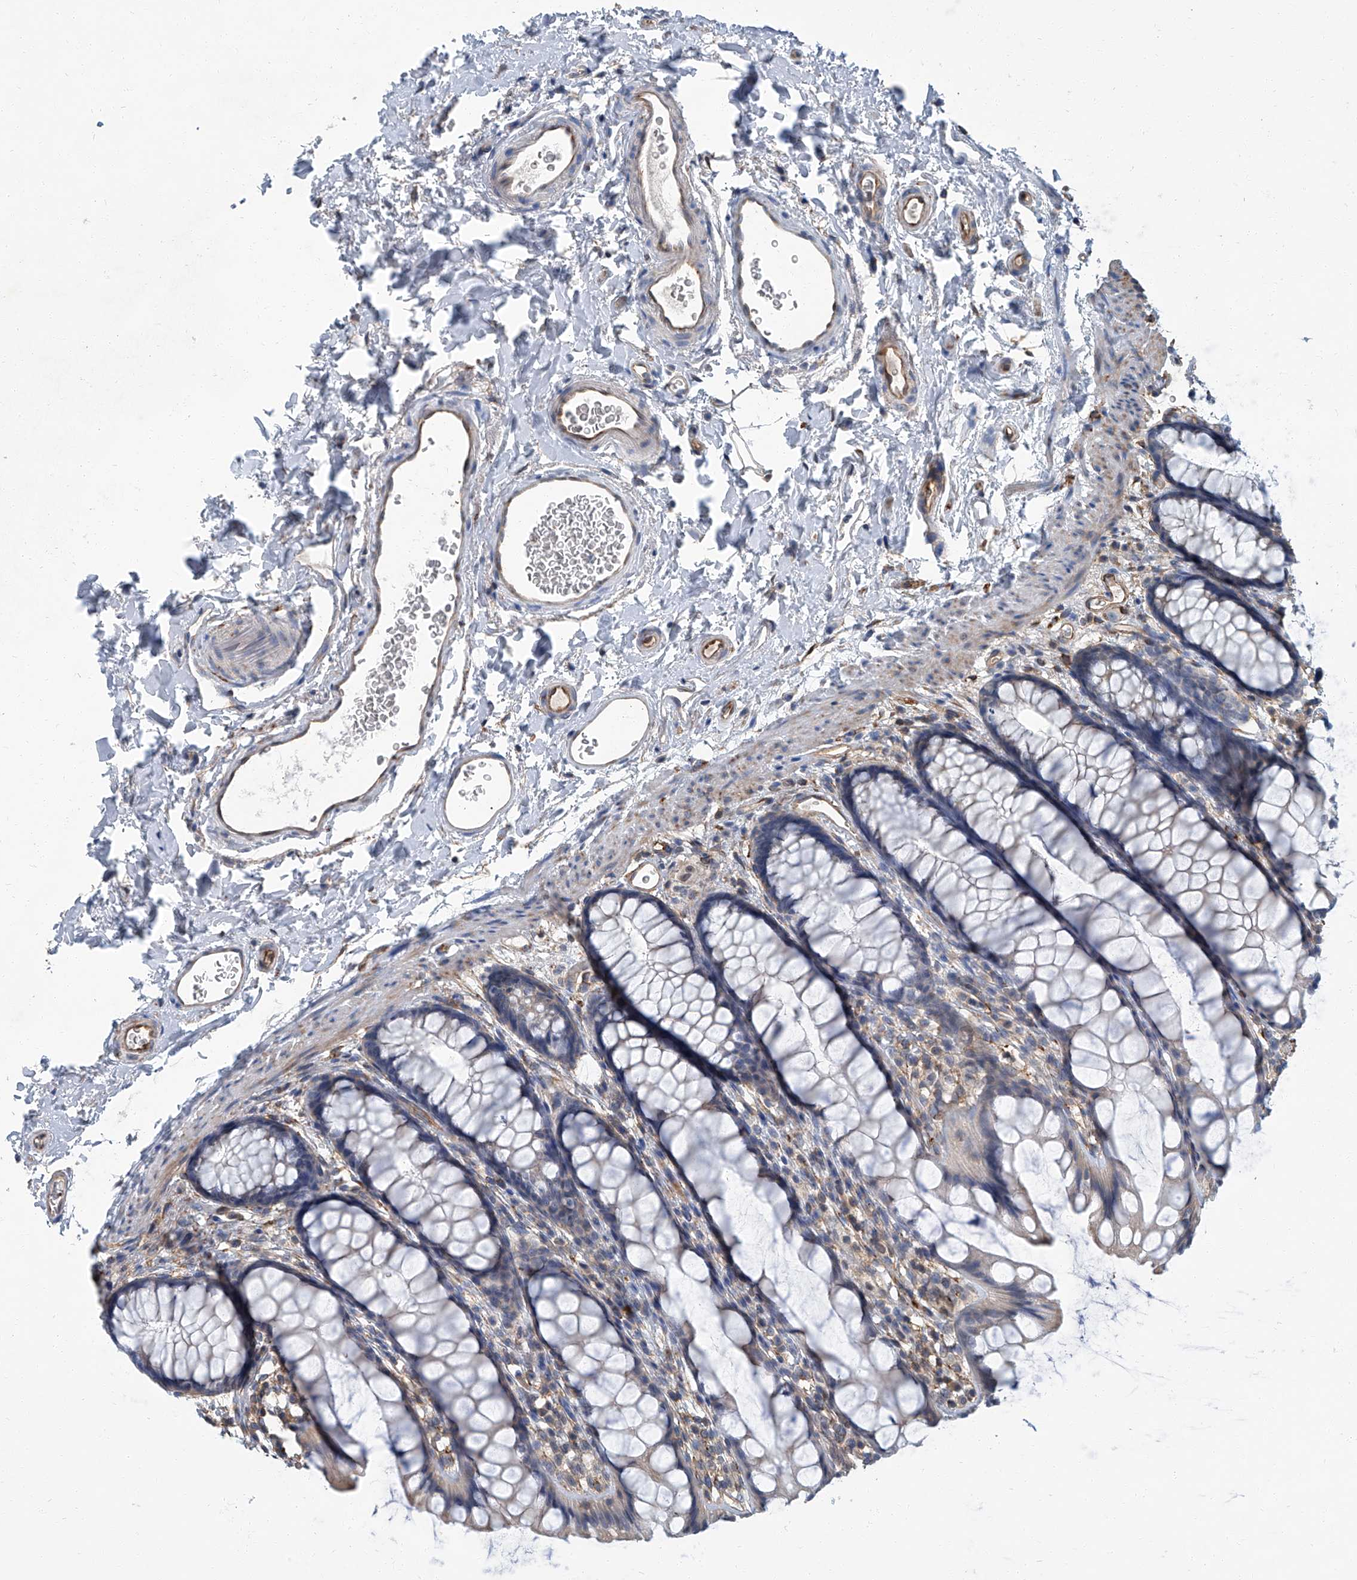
{"staining": {"intensity": "weak", "quantity": "25%-75%", "location": "cytoplasmic/membranous"}, "tissue": "rectum", "cell_type": "Glandular cells", "image_type": "normal", "snomed": [{"axis": "morphology", "description": "Normal tissue, NOS"}, {"axis": "topography", "description": "Rectum"}], "caption": "IHC photomicrograph of normal rectum: rectum stained using immunohistochemistry displays low levels of weak protein expression localized specifically in the cytoplasmic/membranous of glandular cells, appearing as a cytoplasmic/membranous brown color.", "gene": "PSMB10", "patient": {"sex": "female", "age": 65}}